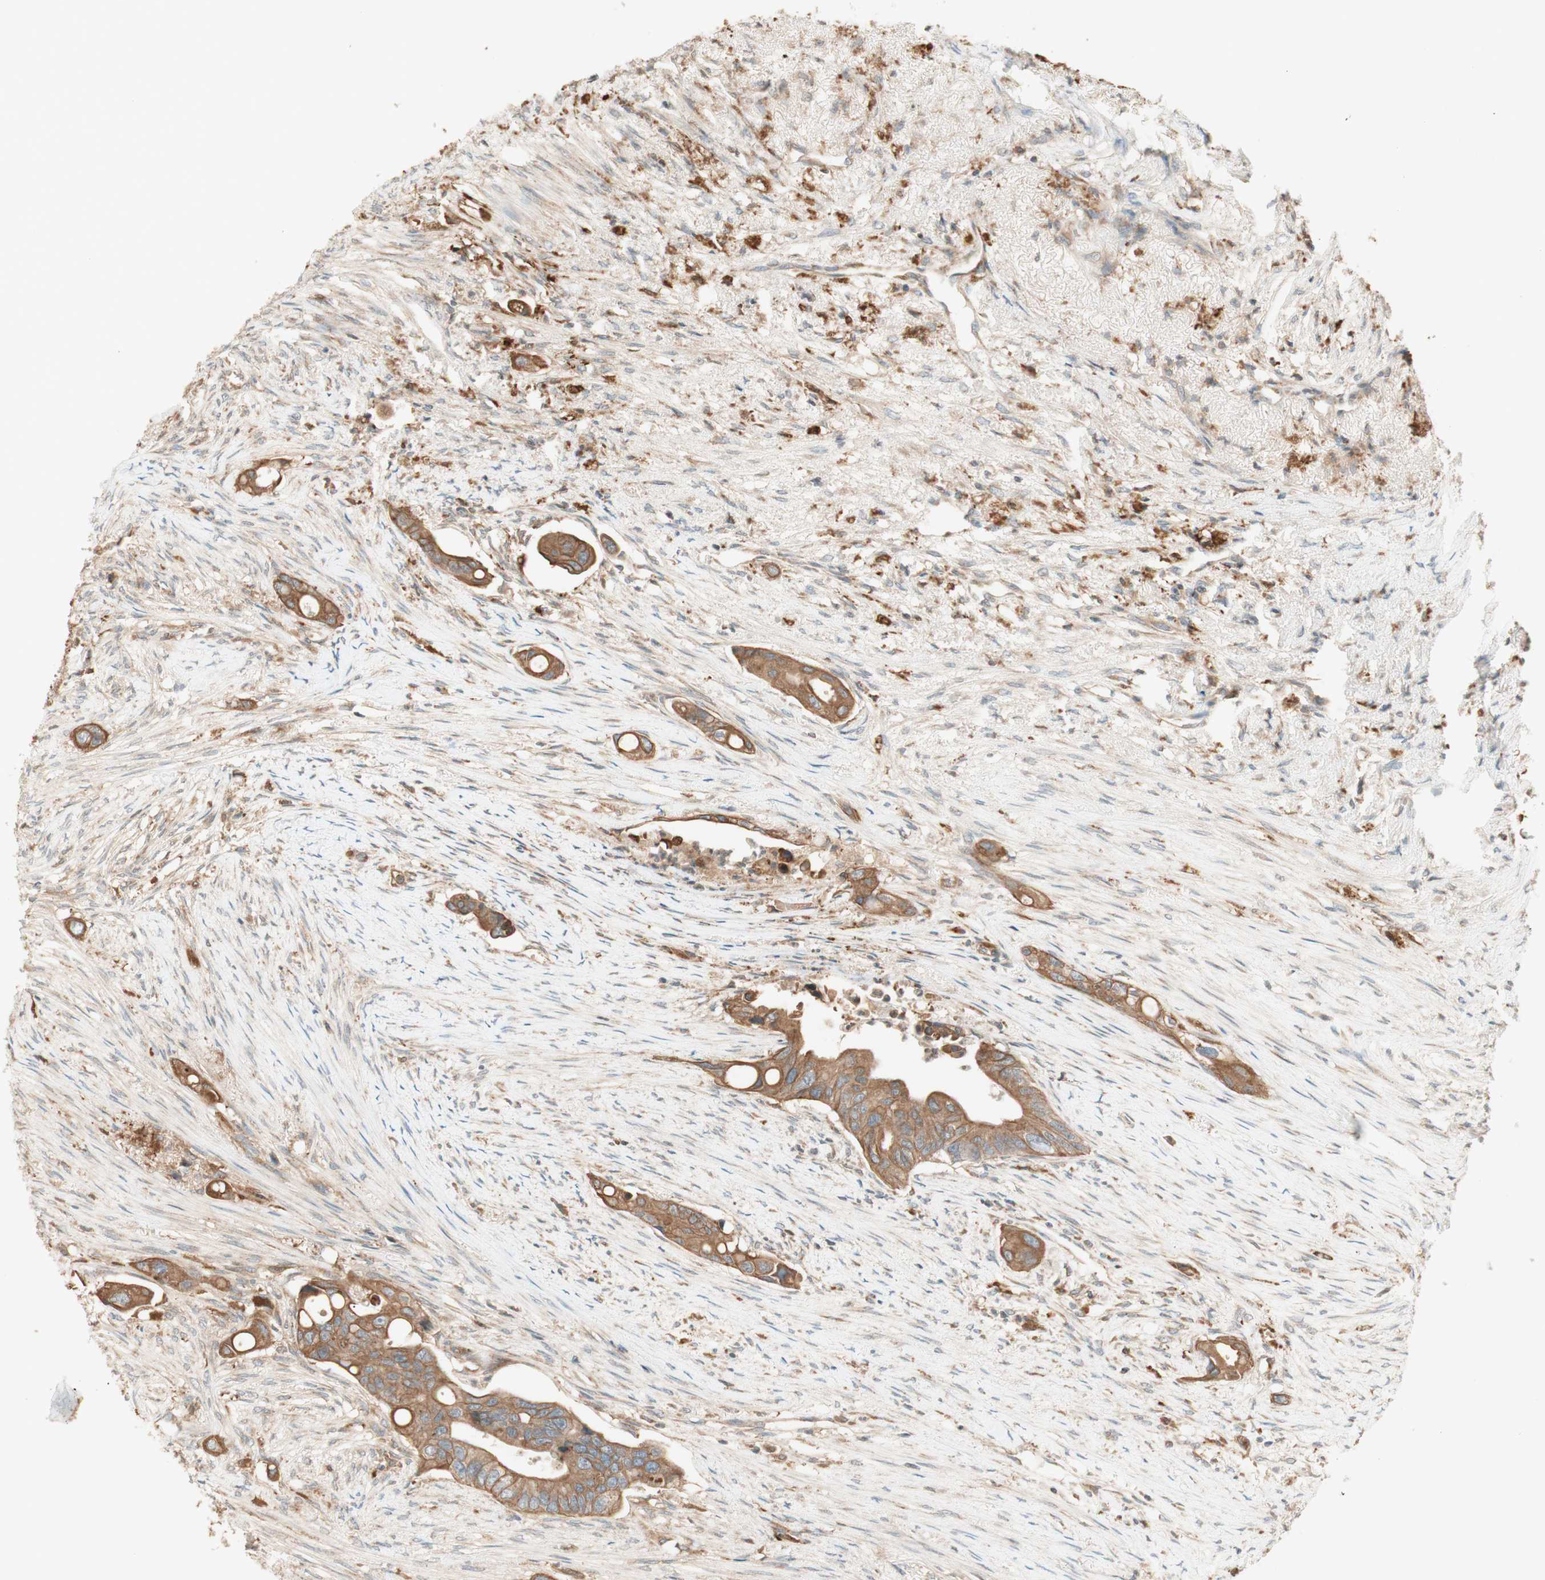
{"staining": {"intensity": "moderate", "quantity": ">75%", "location": "cytoplasmic/membranous"}, "tissue": "colorectal cancer", "cell_type": "Tumor cells", "image_type": "cancer", "snomed": [{"axis": "morphology", "description": "Adenocarcinoma, NOS"}, {"axis": "topography", "description": "Colon"}], "caption": "A medium amount of moderate cytoplasmic/membranous positivity is present in approximately >75% of tumor cells in colorectal adenocarcinoma tissue. (DAB IHC, brown staining for protein, blue staining for nuclei).", "gene": "CLCN2", "patient": {"sex": "female", "age": 57}}